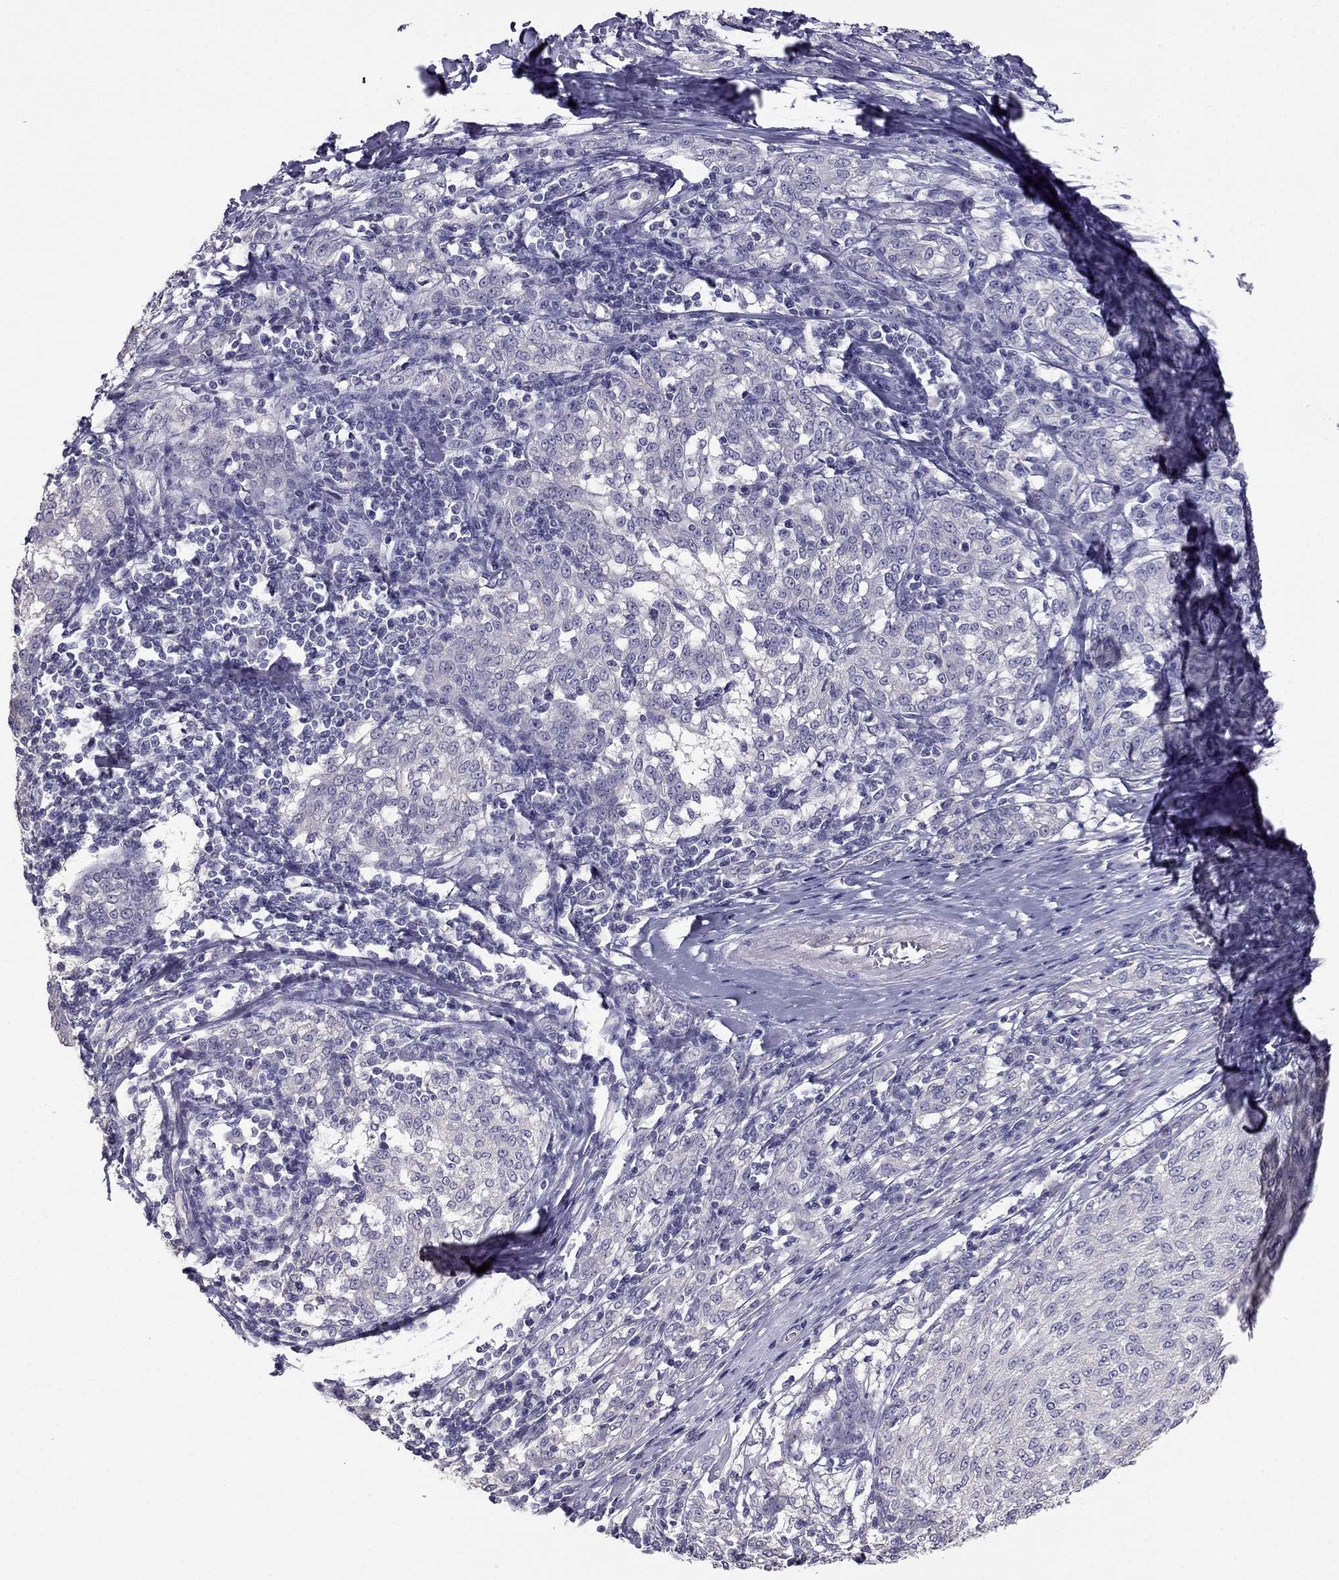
{"staining": {"intensity": "negative", "quantity": "none", "location": "none"}, "tissue": "melanoma", "cell_type": "Tumor cells", "image_type": "cancer", "snomed": [{"axis": "morphology", "description": "Malignant melanoma, NOS"}, {"axis": "topography", "description": "Skin"}], "caption": "Immunohistochemical staining of human malignant melanoma shows no significant positivity in tumor cells.", "gene": "HSFX1", "patient": {"sex": "female", "age": 72}}